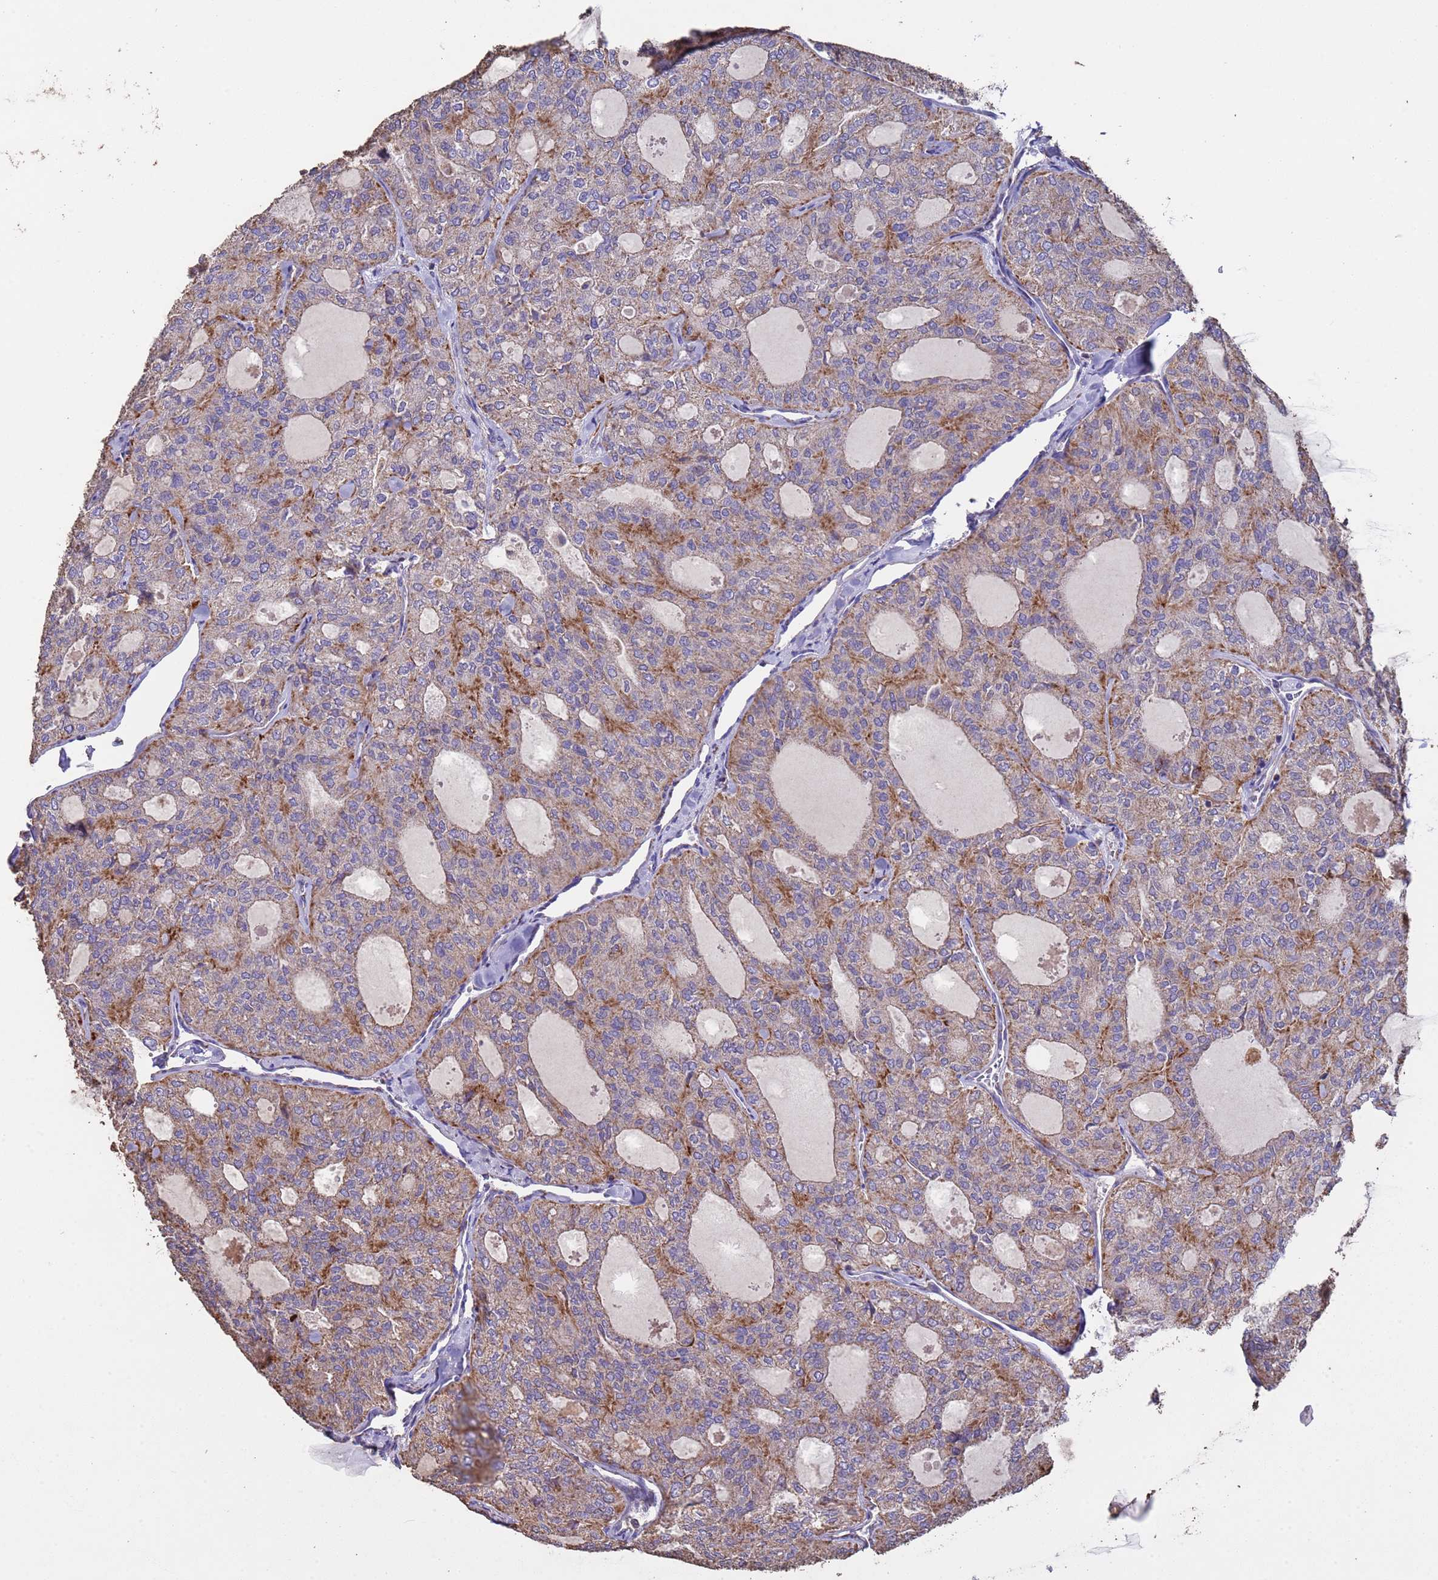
{"staining": {"intensity": "moderate", "quantity": "<25%", "location": "cytoplasmic/membranous"}, "tissue": "thyroid cancer", "cell_type": "Tumor cells", "image_type": "cancer", "snomed": [{"axis": "morphology", "description": "Follicular adenoma carcinoma, NOS"}, {"axis": "topography", "description": "Thyroid gland"}], "caption": "Immunohistochemical staining of follicular adenoma carcinoma (thyroid) reveals moderate cytoplasmic/membranous protein positivity in about <25% of tumor cells.", "gene": "ZNFX1", "patient": {"sex": "male", "age": 75}}